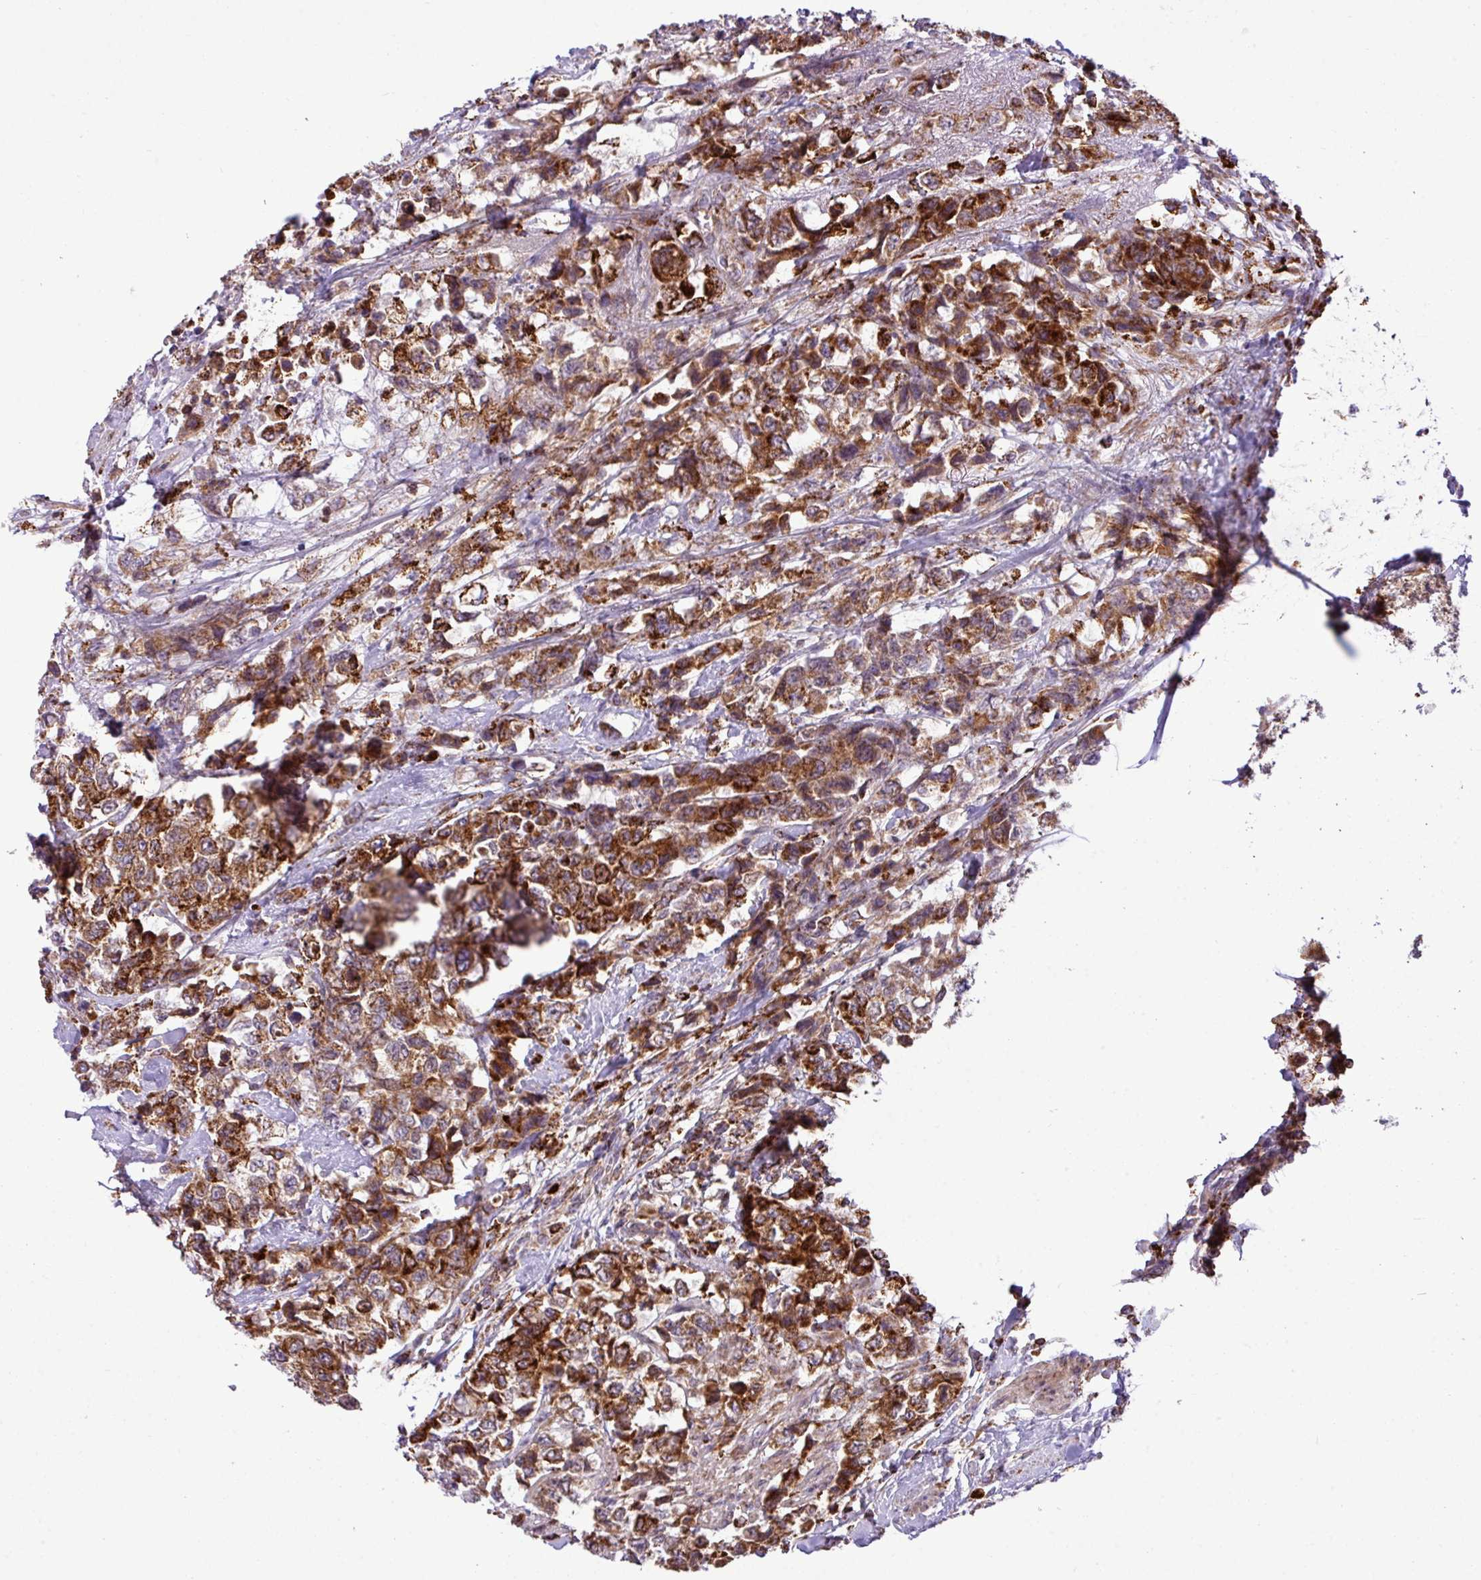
{"staining": {"intensity": "strong", "quantity": ">75%", "location": "cytoplasmic/membranous"}, "tissue": "urothelial cancer", "cell_type": "Tumor cells", "image_type": "cancer", "snomed": [{"axis": "morphology", "description": "Urothelial carcinoma, High grade"}, {"axis": "topography", "description": "Urinary bladder"}], "caption": "A brown stain shows strong cytoplasmic/membranous positivity of a protein in urothelial carcinoma (high-grade) tumor cells. The protein is stained brown, and the nuclei are stained in blue (DAB (3,3'-diaminobenzidine) IHC with brightfield microscopy, high magnification).", "gene": "ZNF569", "patient": {"sex": "female", "age": 78}}